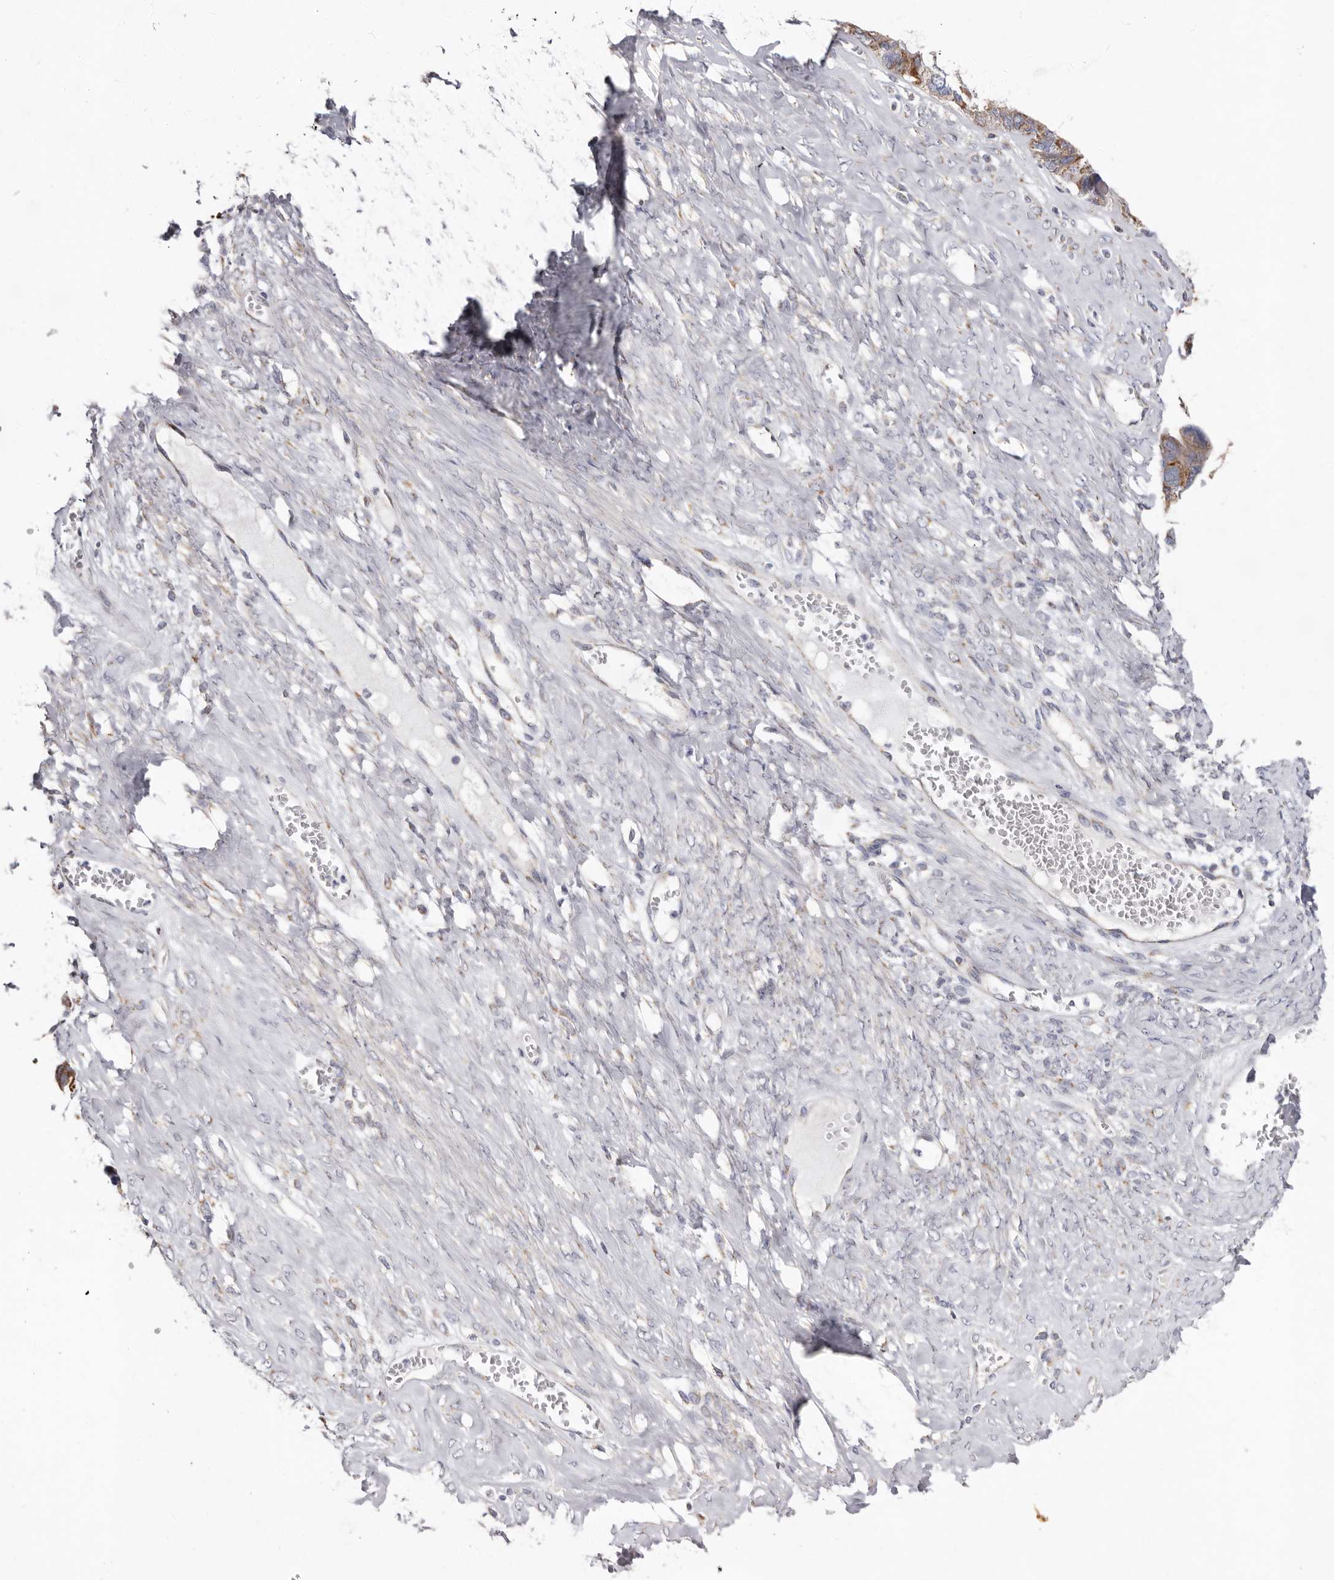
{"staining": {"intensity": "moderate", "quantity": "25%-75%", "location": "cytoplasmic/membranous"}, "tissue": "ovarian cancer", "cell_type": "Tumor cells", "image_type": "cancer", "snomed": [{"axis": "morphology", "description": "Cystadenocarcinoma, serous, NOS"}, {"axis": "topography", "description": "Ovary"}], "caption": "Protein staining exhibits moderate cytoplasmic/membranous expression in about 25%-75% of tumor cells in ovarian cancer (serous cystadenocarcinoma).", "gene": "RSPO2", "patient": {"sex": "female", "age": 79}}